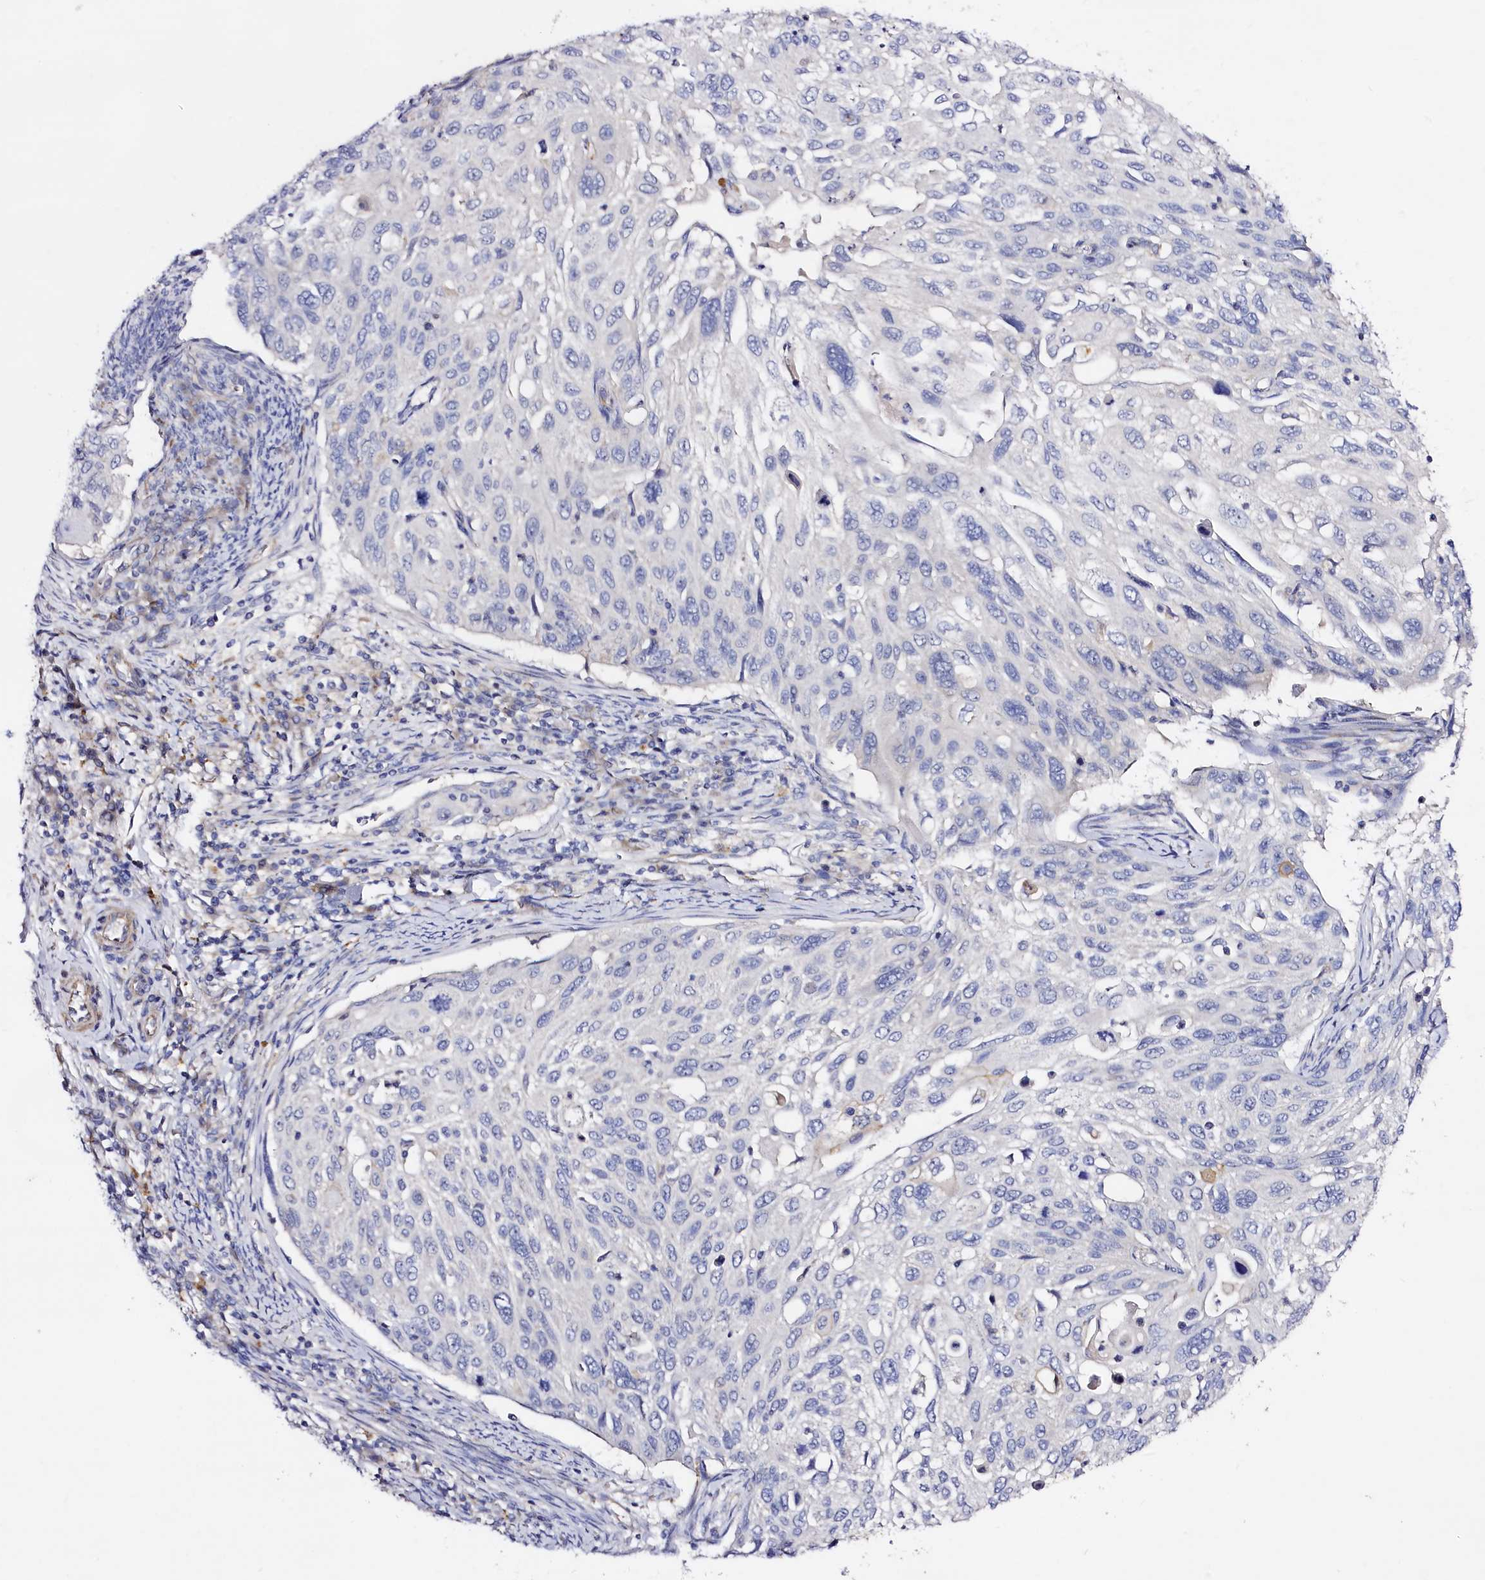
{"staining": {"intensity": "negative", "quantity": "none", "location": "none"}, "tissue": "cervical cancer", "cell_type": "Tumor cells", "image_type": "cancer", "snomed": [{"axis": "morphology", "description": "Squamous cell carcinoma, NOS"}, {"axis": "topography", "description": "Cervix"}], "caption": "This is an IHC image of cervical cancer. There is no positivity in tumor cells.", "gene": "SLC7A1", "patient": {"sex": "female", "age": 70}}